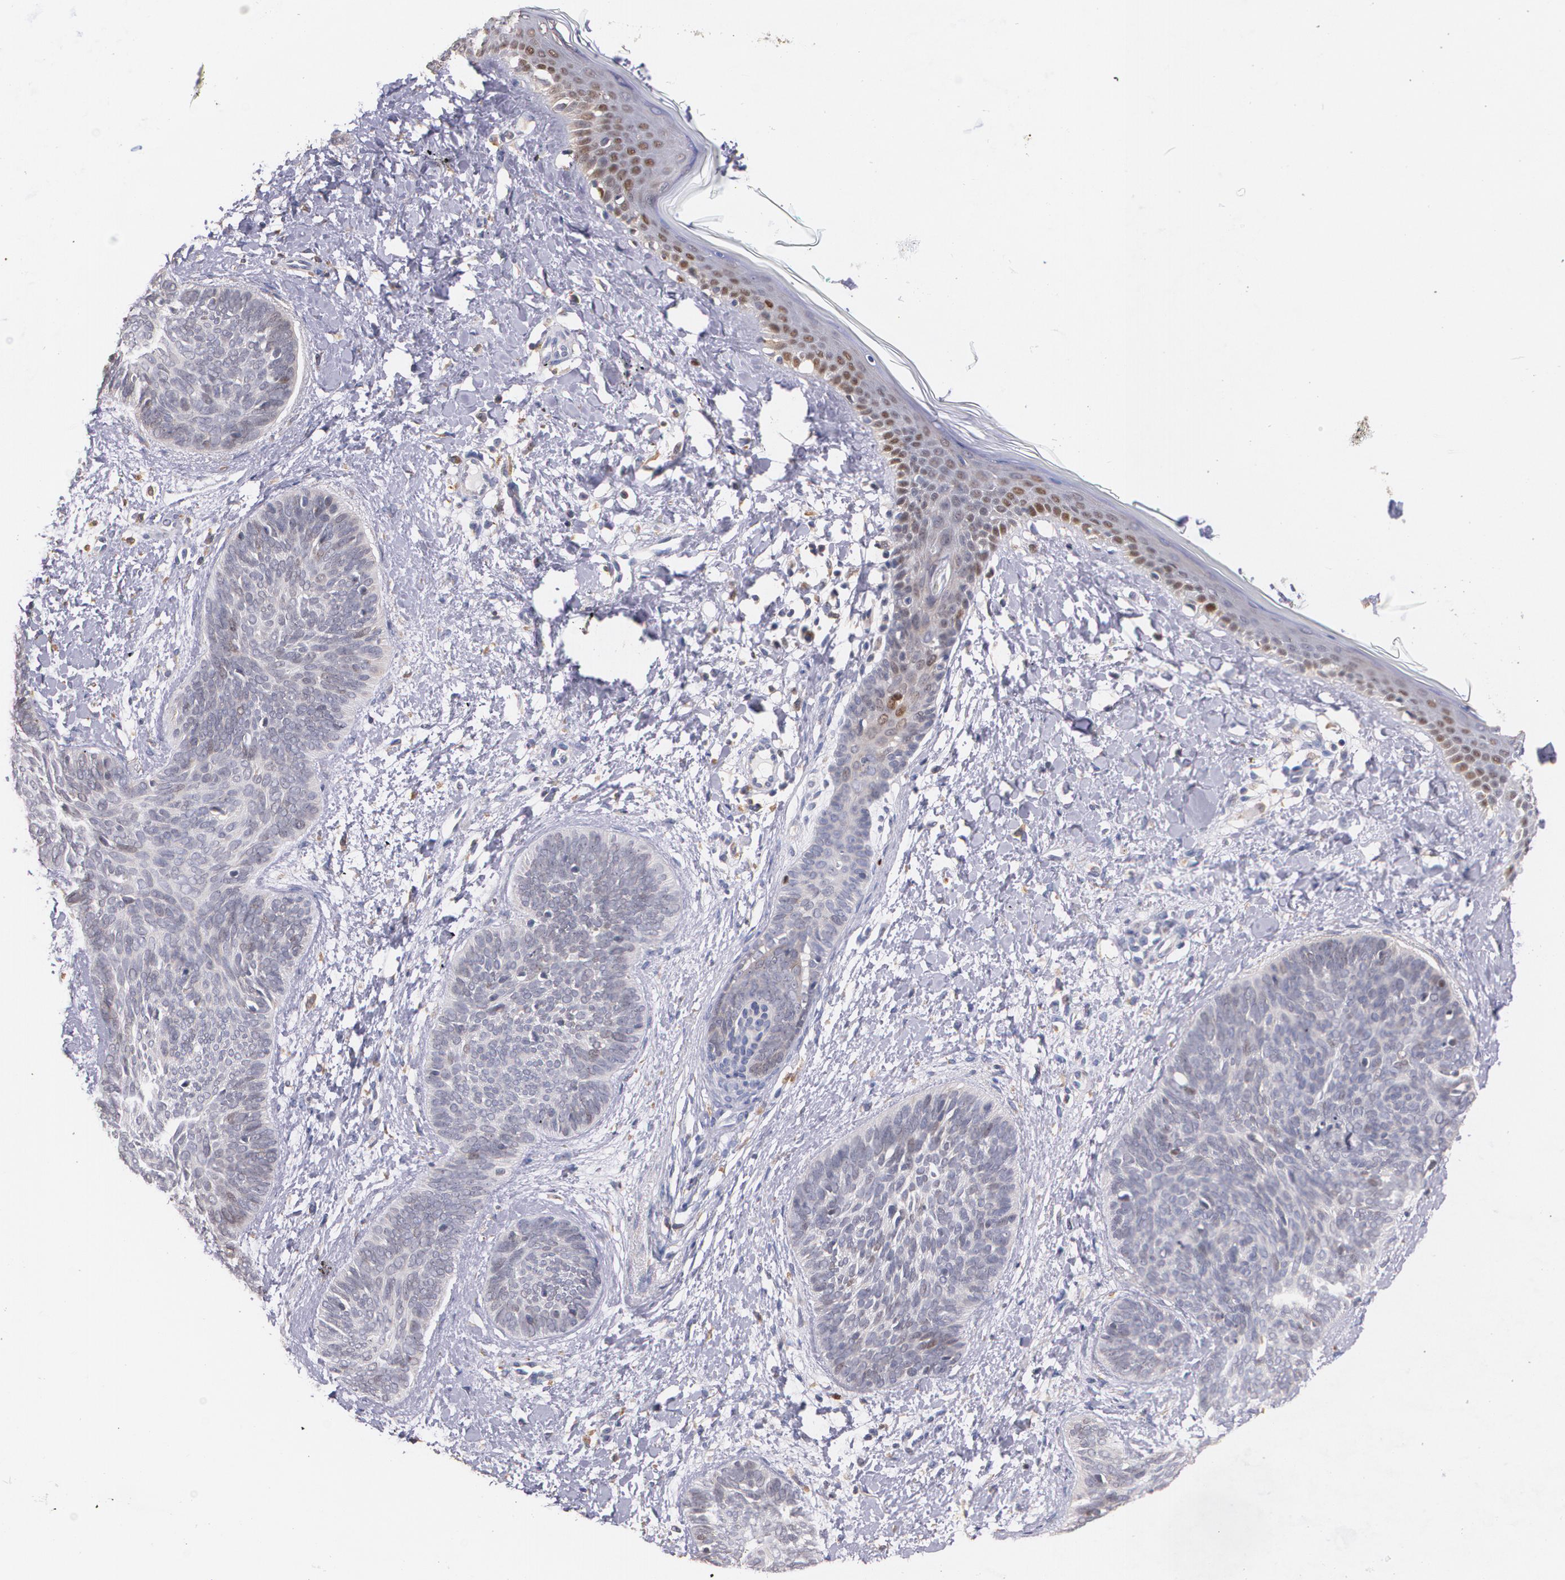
{"staining": {"intensity": "weak", "quantity": "<25%", "location": "nuclear"}, "tissue": "skin cancer", "cell_type": "Tumor cells", "image_type": "cancer", "snomed": [{"axis": "morphology", "description": "Basal cell carcinoma"}, {"axis": "topography", "description": "Skin"}], "caption": "High power microscopy photomicrograph of an immunohistochemistry photomicrograph of skin basal cell carcinoma, revealing no significant staining in tumor cells.", "gene": "ATF3", "patient": {"sex": "female", "age": 81}}